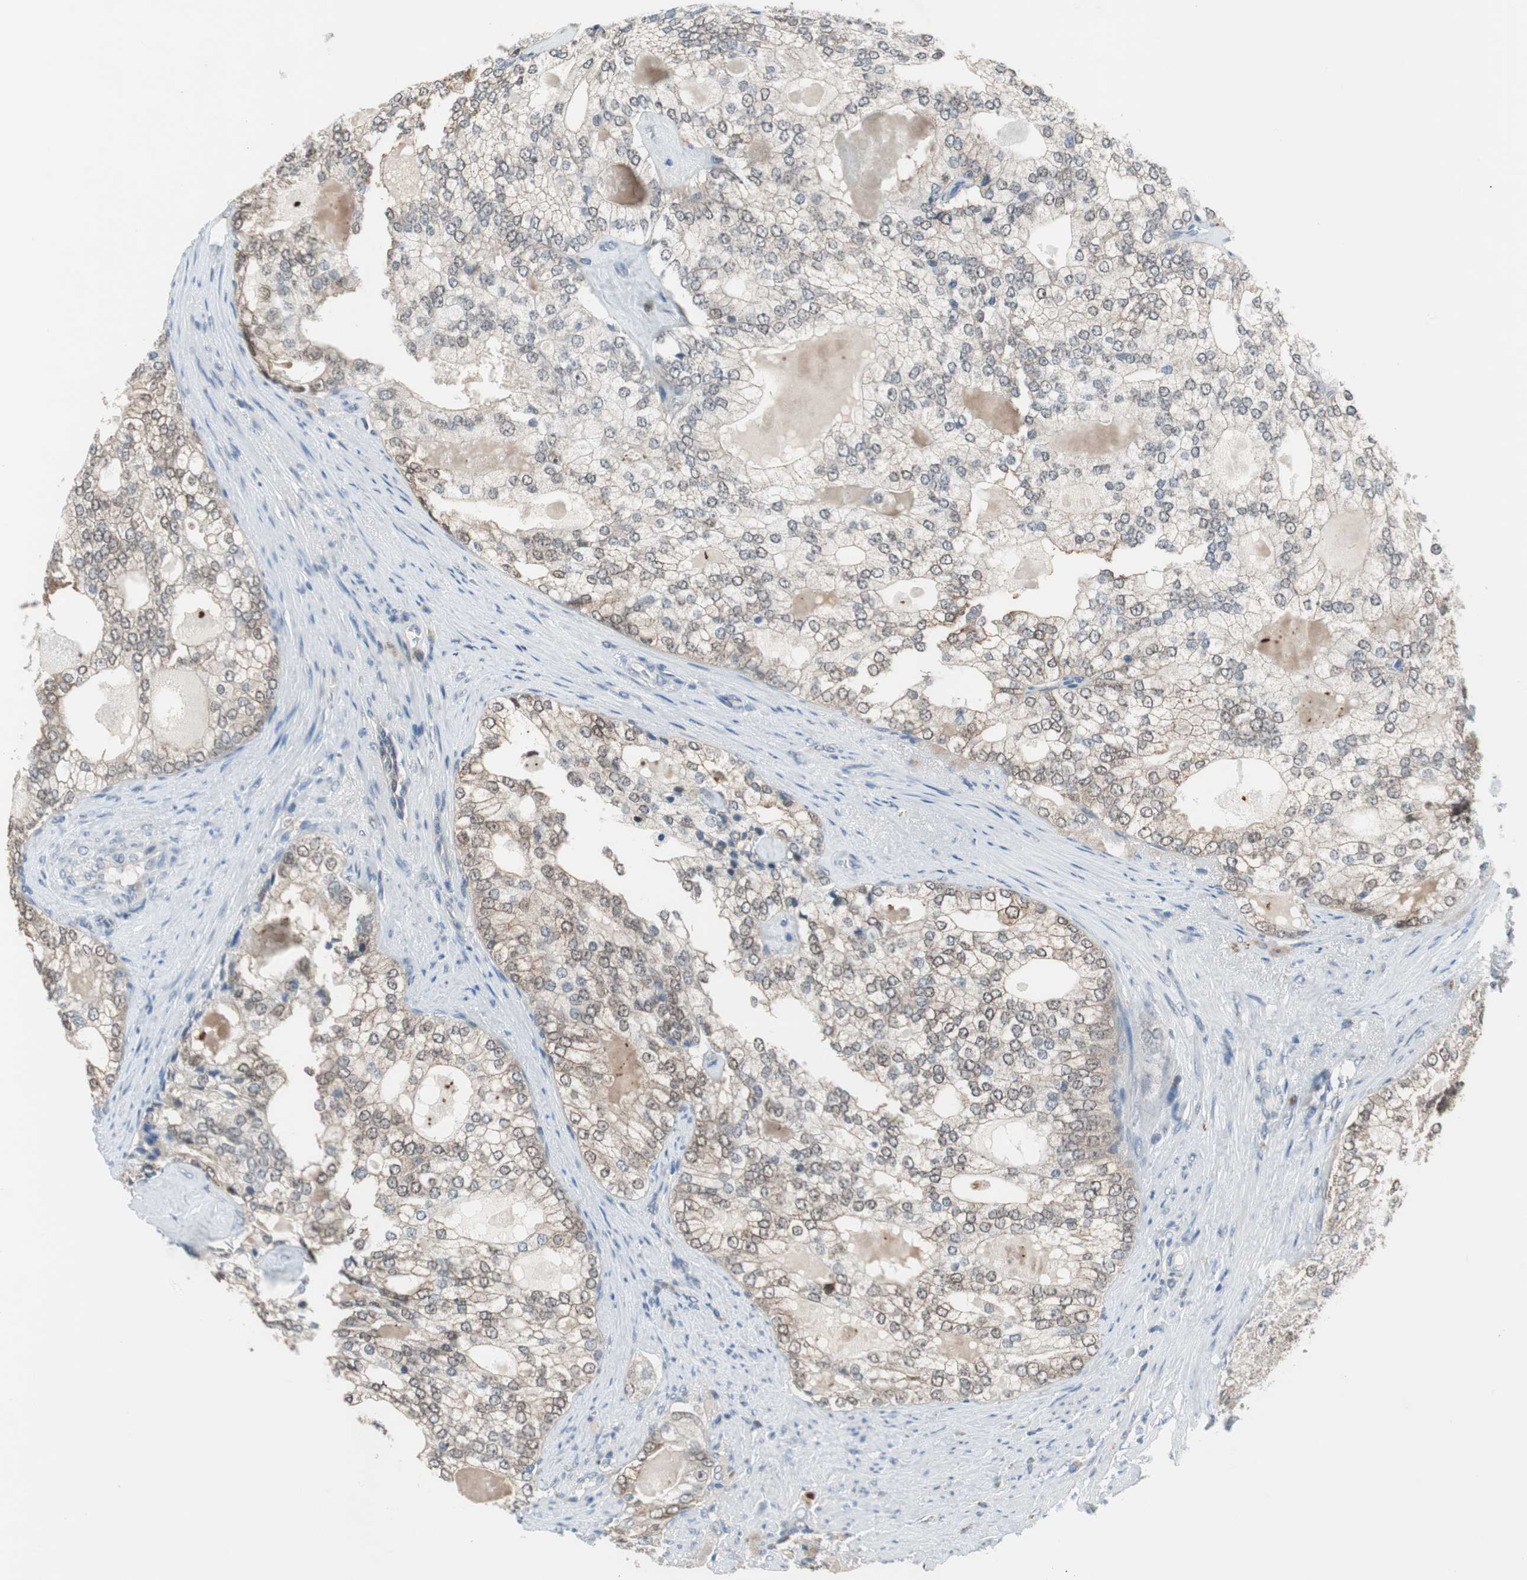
{"staining": {"intensity": "moderate", "quantity": "25%-75%", "location": "cytoplasmic/membranous"}, "tissue": "prostate cancer", "cell_type": "Tumor cells", "image_type": "cancer", "snomed": [{"axis": "morphology", "description": "Adenocarcinoma, High grade"}, {"axis": "topography", "description": "Prostate"}], "caption": "High-power microscopy captured an immunohistochemistry (IHC) photomicrograph of prostate cancer, revealing moderate cytoplasmic/membranous positivity in about 25%-75% of tumor cells.", "gene": "GRHL1", "patient": {"sex": "male", "age": 66}}